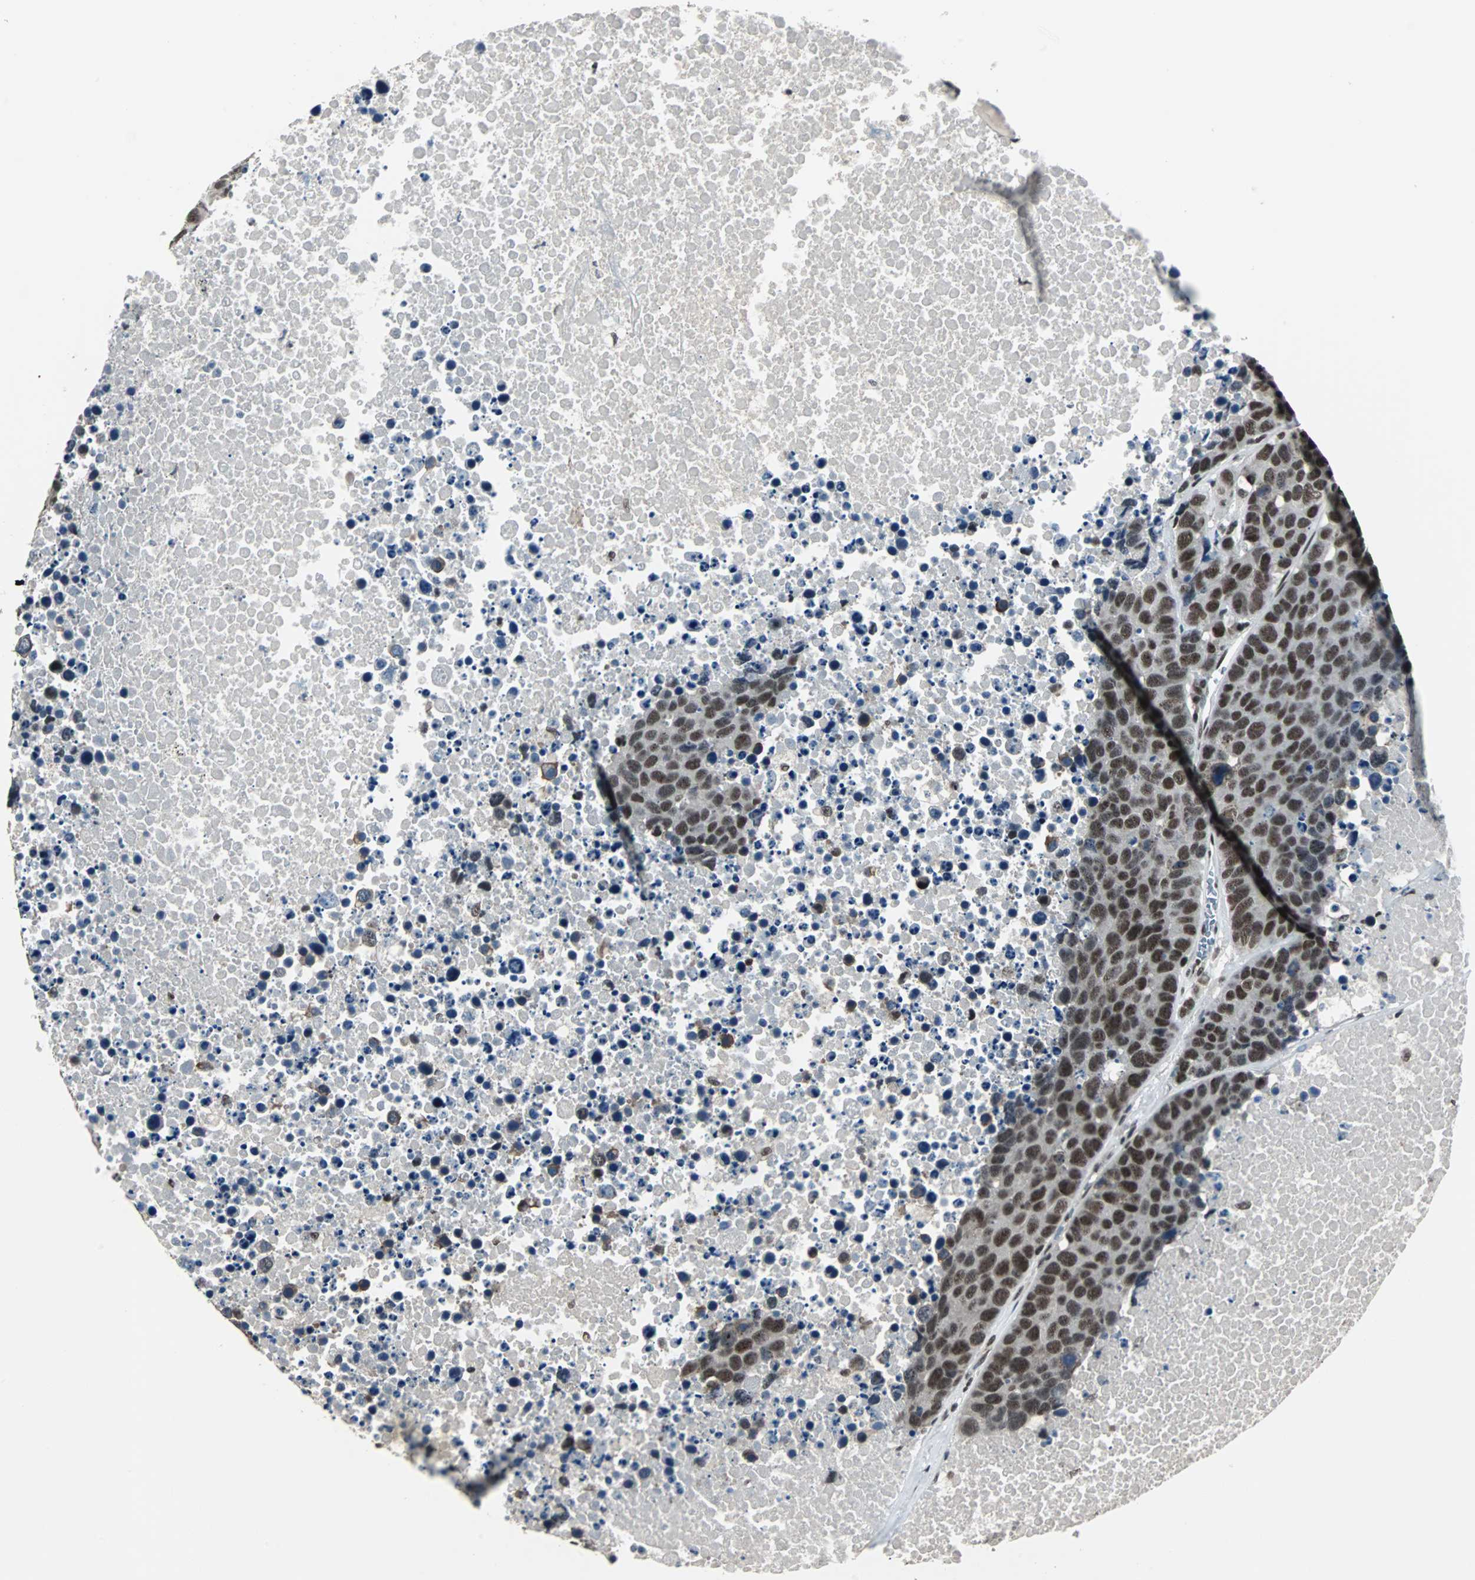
{"staining": {"intensity": "strong", "quantity": ">75%", "location": "nuclear"}, "tissue": "carcinoid", "cell_type": "Tumor cells", "image_type": "cancer", "snomed": [{"axis": "morphology", "description": "Carcinoid, malignant, NOS"}, {"axis": "topography", "description": "Lung"}], "caption": "Carcinoid stained for a protein (brown) demonstrates strong nuclear positive positivity in approximately >75% of tumor cells.", "gene": "MKX", "patient": {"sex": "male", "age": 60}}